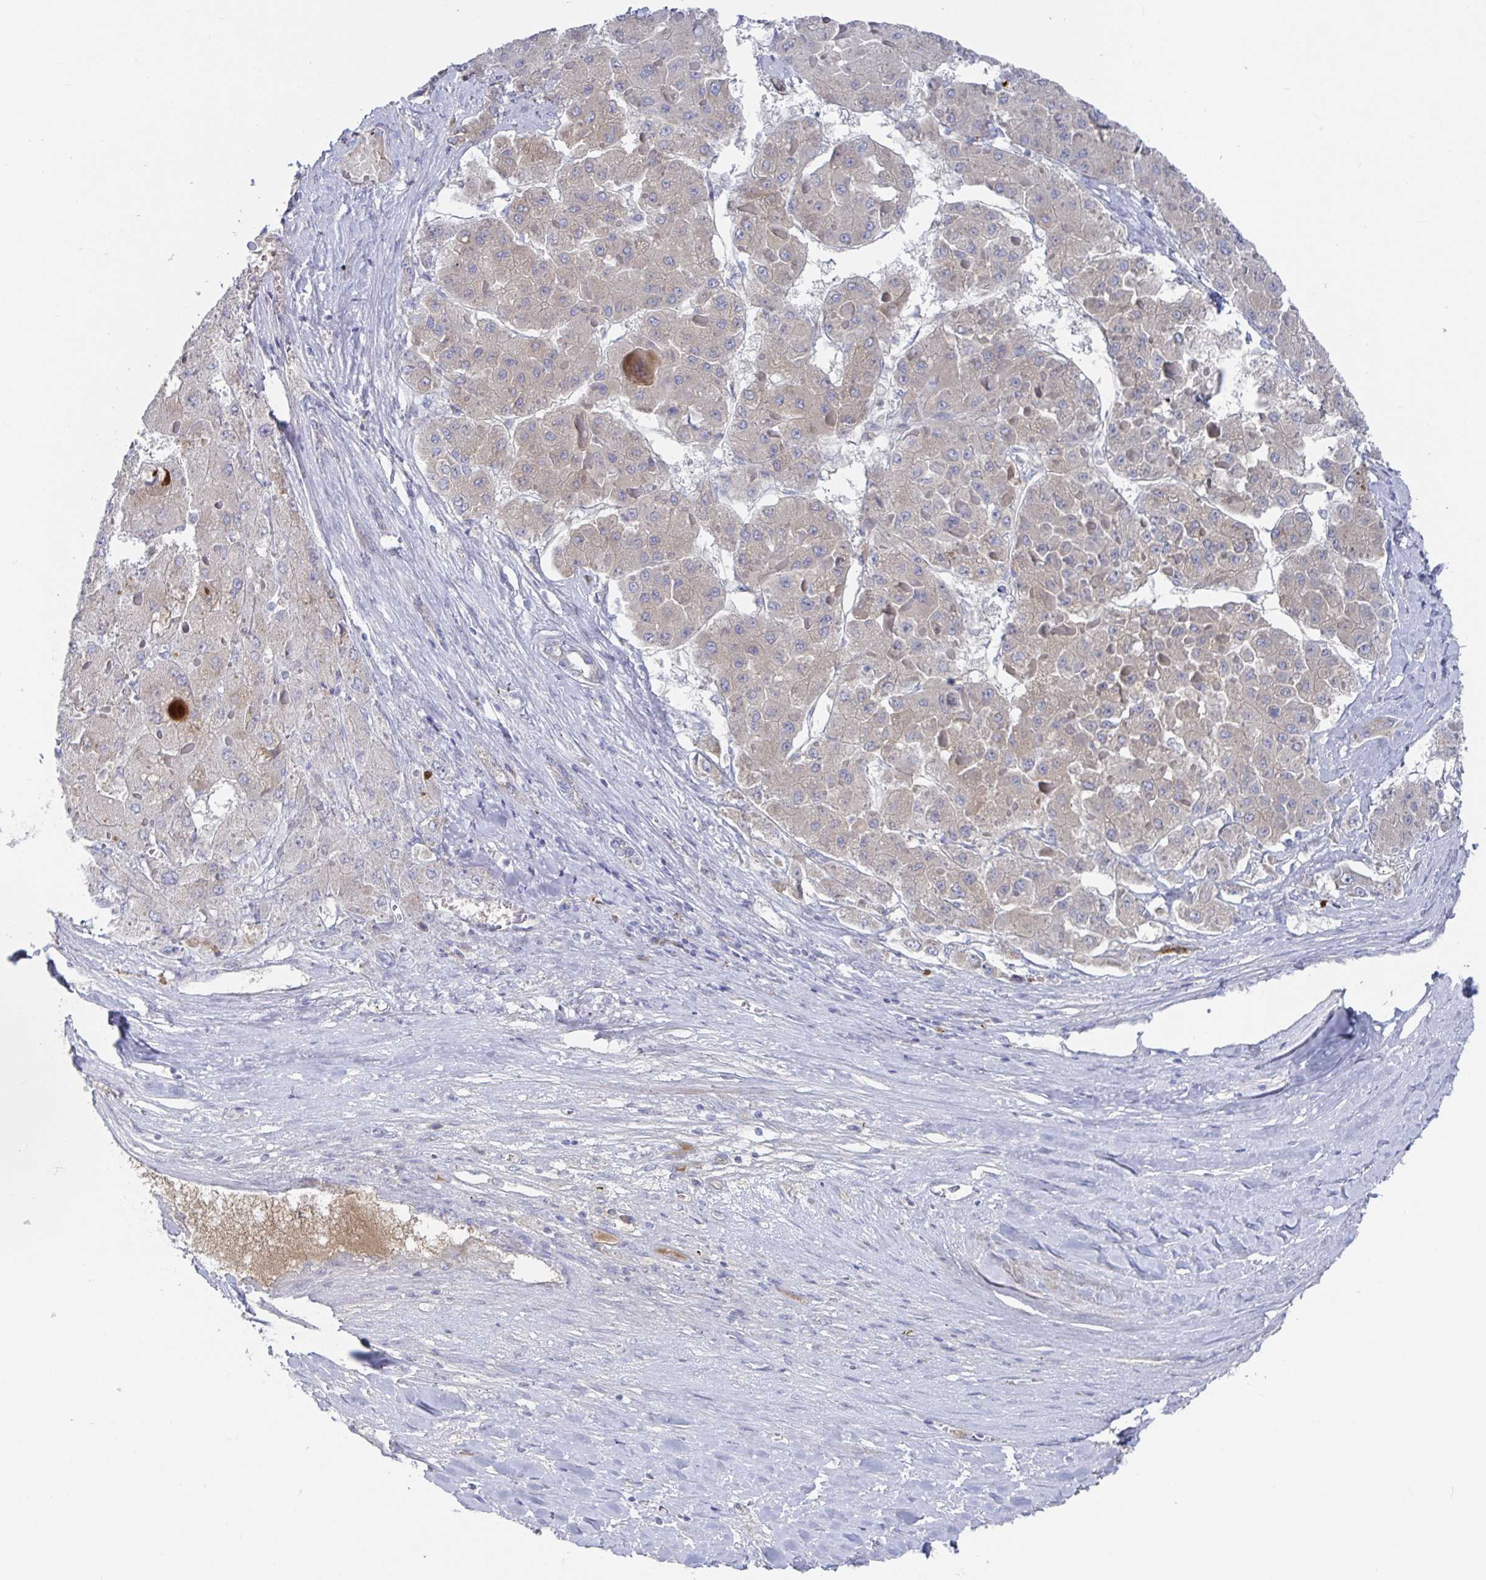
{"staining": {"intensity": "weak", "quantity": "<25%", "location": "cytoplasmic/membranous"}, "tissue": "liver cancer", "cell_type": "Tumor cells", "image_type": "cancer", "snomed": [{"axis": "morphology", "description": "Carcinoma, Hepatocellular, NOS"}, {"axis": "topography", "description": "Liver"}], "caption": "Tumor cells are negative for brown protein staining in hepatocellular carcinoma (liver).", "gene": "GPR148", "patient": {"sex": "female", "age": 73}}